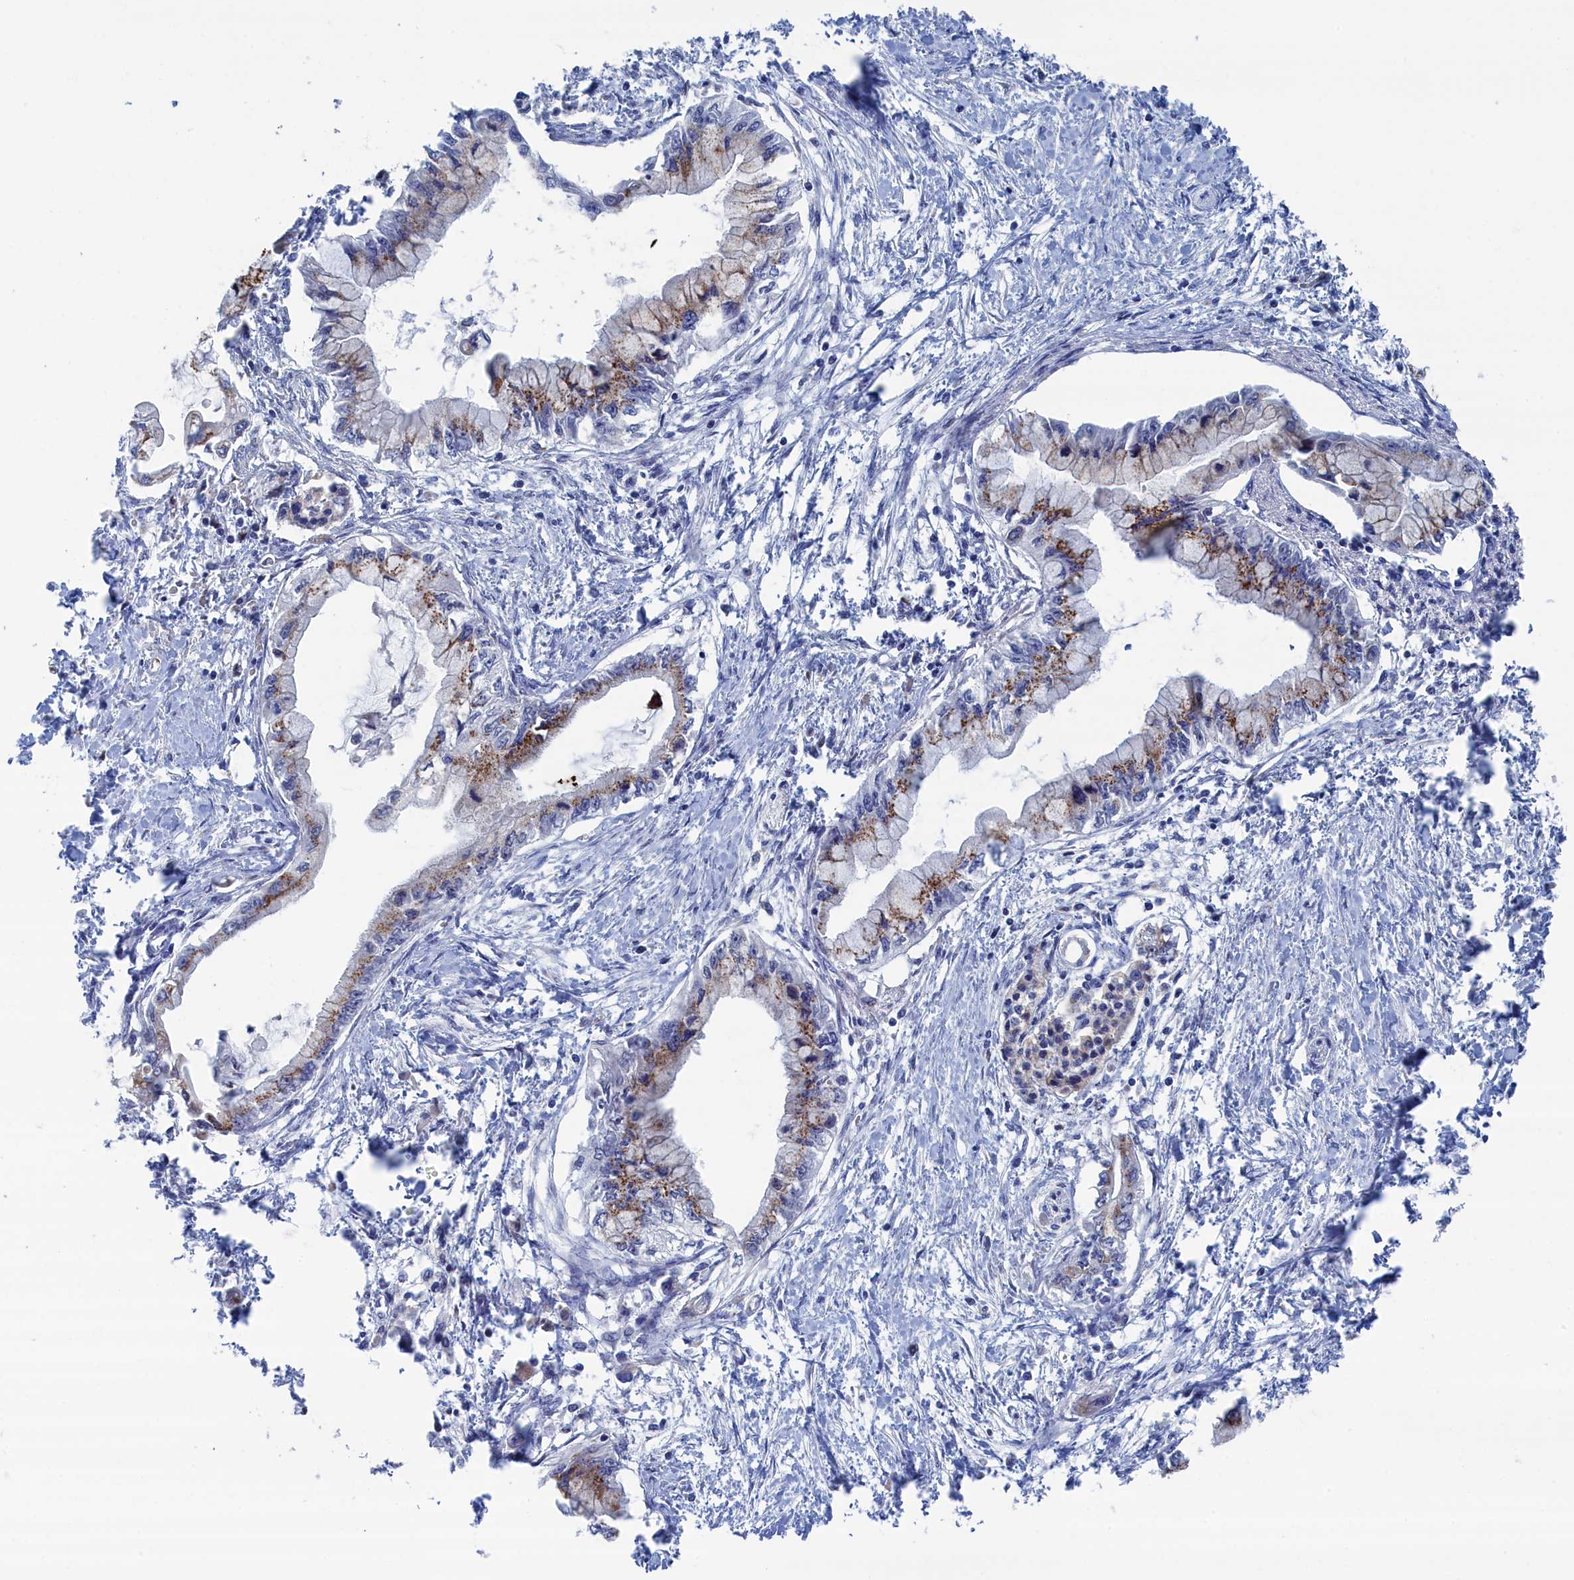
{"staining": {"intensity": "moderate", "quantity": "25%-75%", "location": "cytoplasmic/membranous"}, "tissue": "pancreatic cancer", "cell_type": "Tumor cells", "image_type": "cancer", "snomed": [{"axis": "morphology", "description": "Adenocarcinoma, NOS"}, {"axis": "topography", "description": "Pancreas"}], "caption": "Immunohistochemistry (IHC) (DAB) staining of adenocarcinoma (pancreatic) demonstrates moderate cytoplasmic/membranous protein staining in approximately 25%-75% of tumor cells.", "gene": "IRX1", "patient": {"sex": "male", "age": 48}}